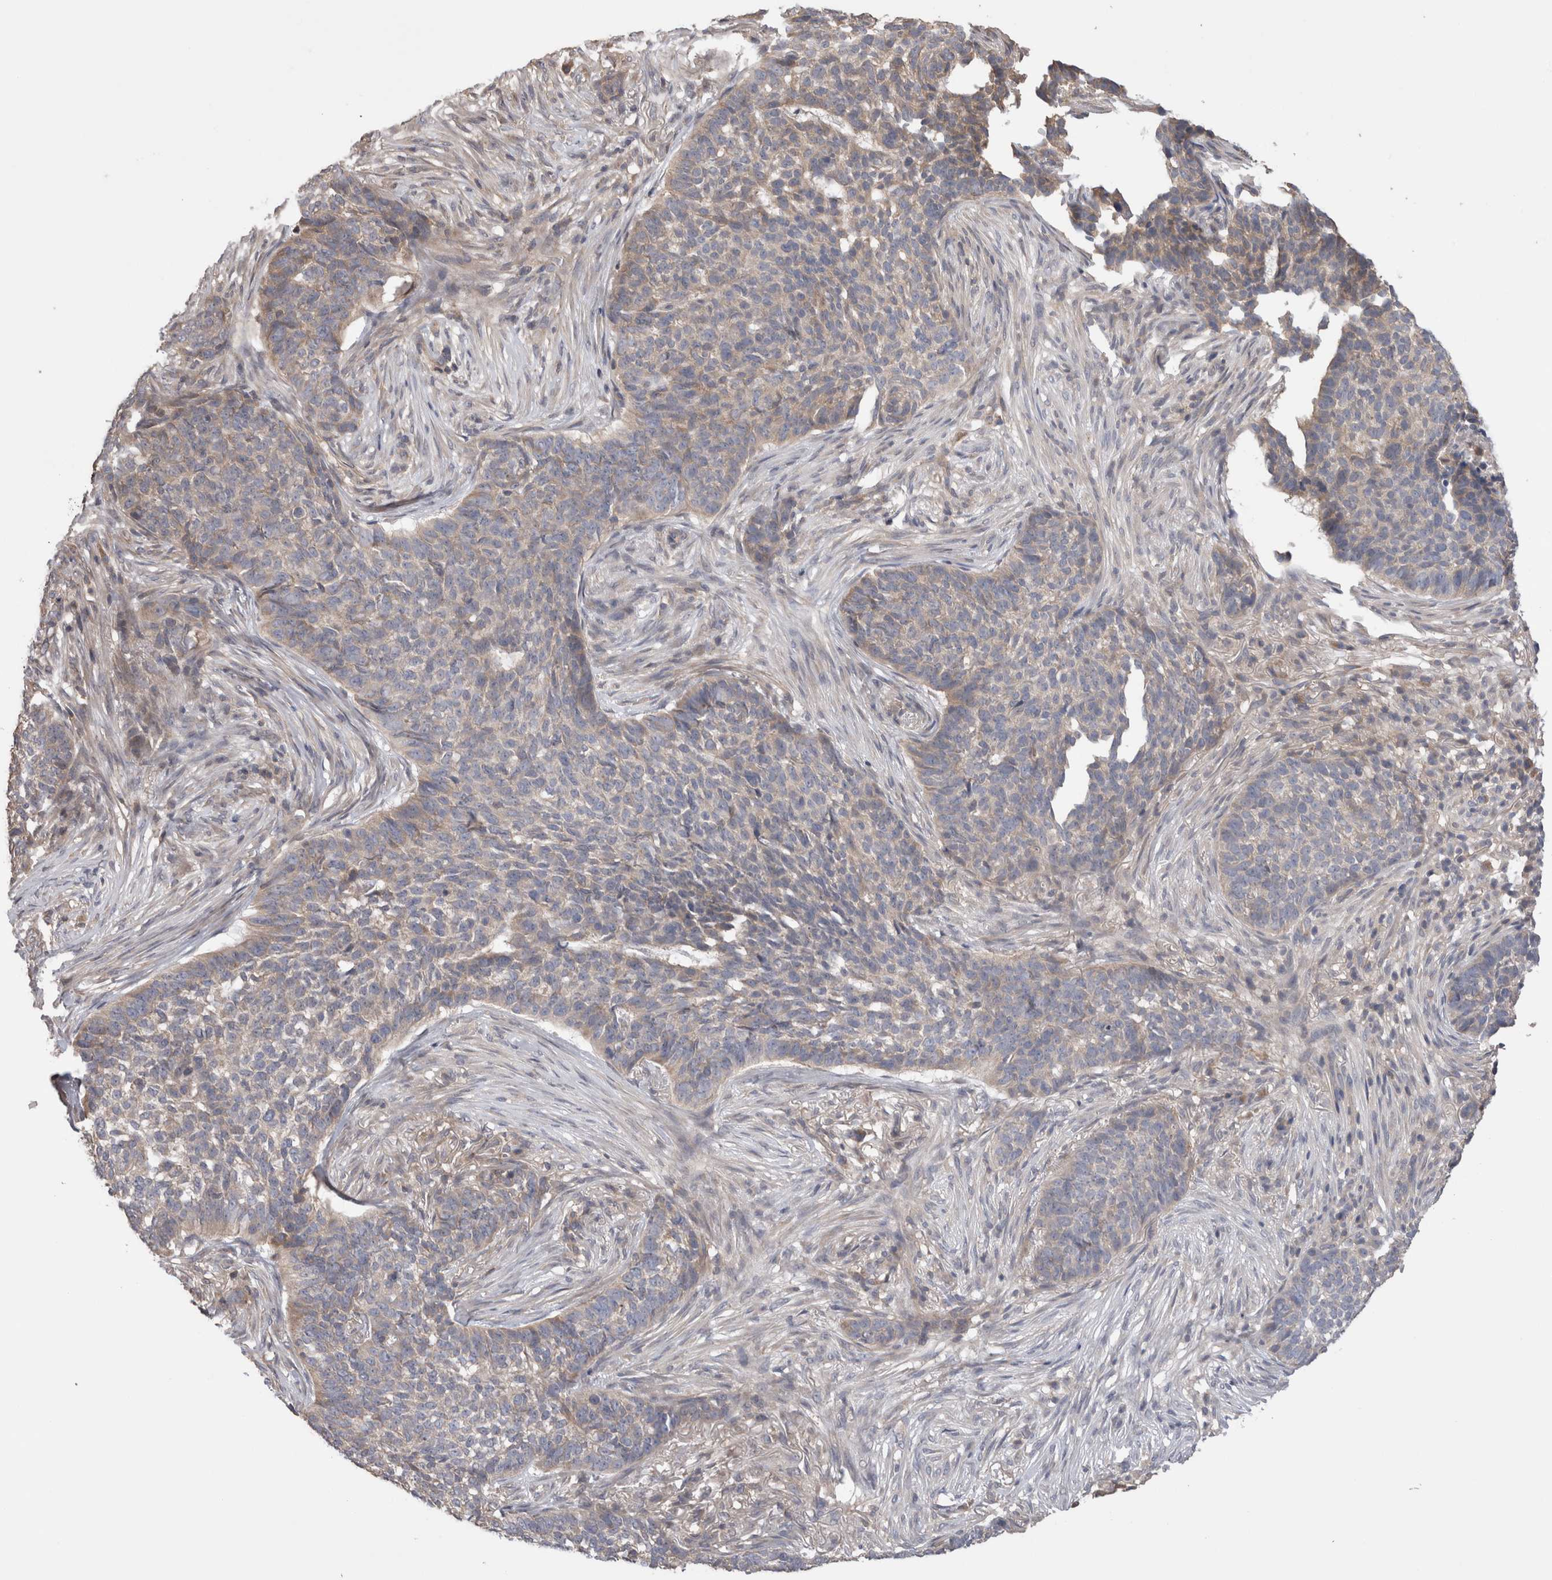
{"staining": {"intensity": "weak", "quantity": "<25%", "location": "cytoplasmic/membranous"}, "tissue": "skin cancer", "cell_type": "Tumor cells", "image_type": "cancer", "snomed": [{"axis": "morphology", "description": "Basal cell carcinoma"}, {"axis": "topography", "description": "Skin"}], "caption": "Immunohistochemistry photomicrograph of neoplastic tissue: human skin cancer (basal cell carcinoma) stained with DAB exhibits no significant protein expression in tumor cells.", "gene": "OTOR", "patient": {"sex": "male", "age": 85}}